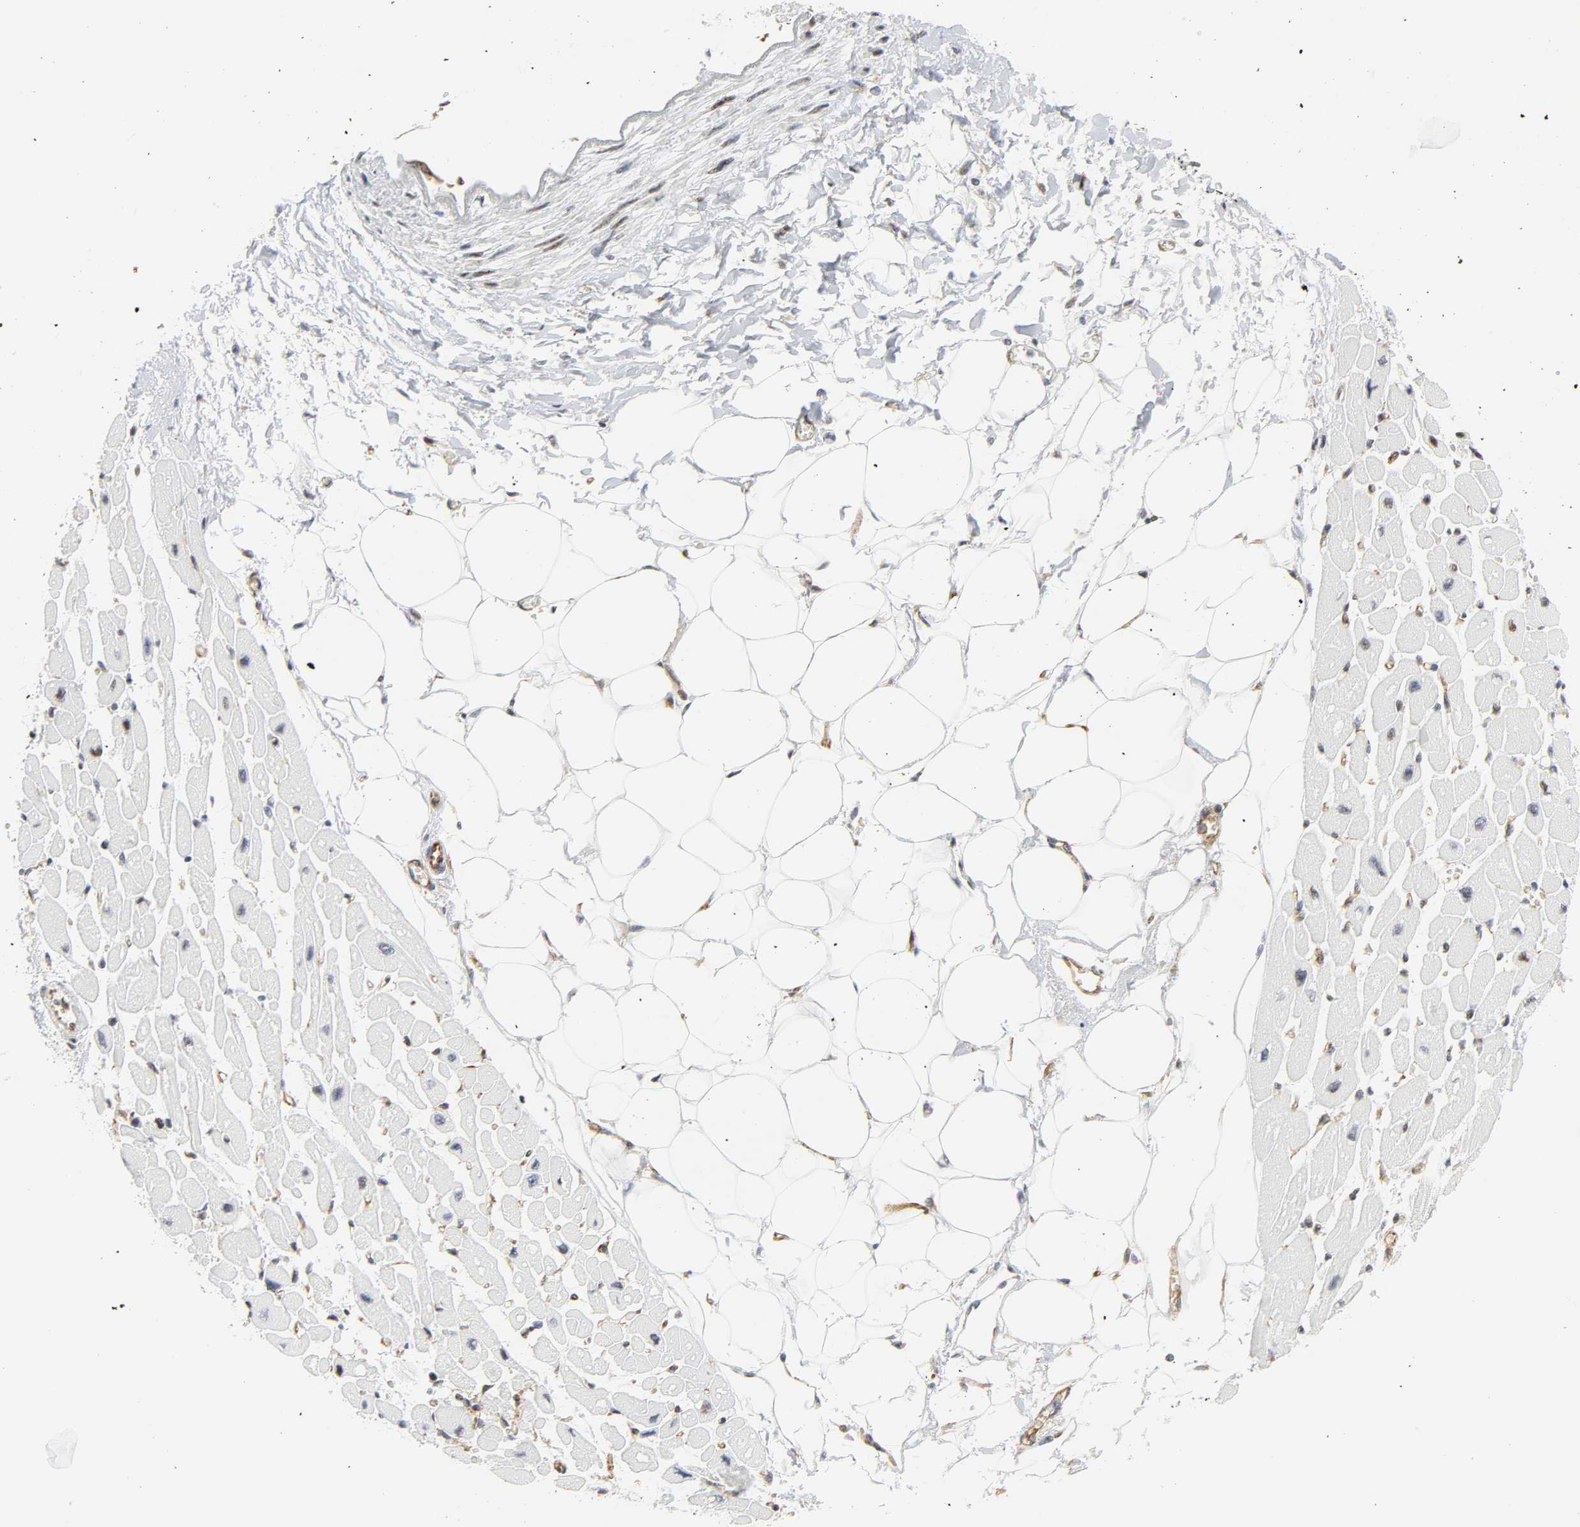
{"staining": {"intensity": "moderate", "quantity": "<25%", "location": "nuclear"}, "tissue": "heart muscle", "cell_type": "Cardiomyocytes", "image_type": "normal", "snomed": [{"axis": "morphology", "description": "Normal tissue, NOS"}, {"axis": "topography", "description": "Heart"}], "caption": "A photomicrograph showing moderate nuclear staining in about <25% of cardiomyocytes in normal heart muscle, as visualized by brown immunohistochemical staining.", "gene": "DOCK1", "patient": {"sex": "female", "age": 54}}